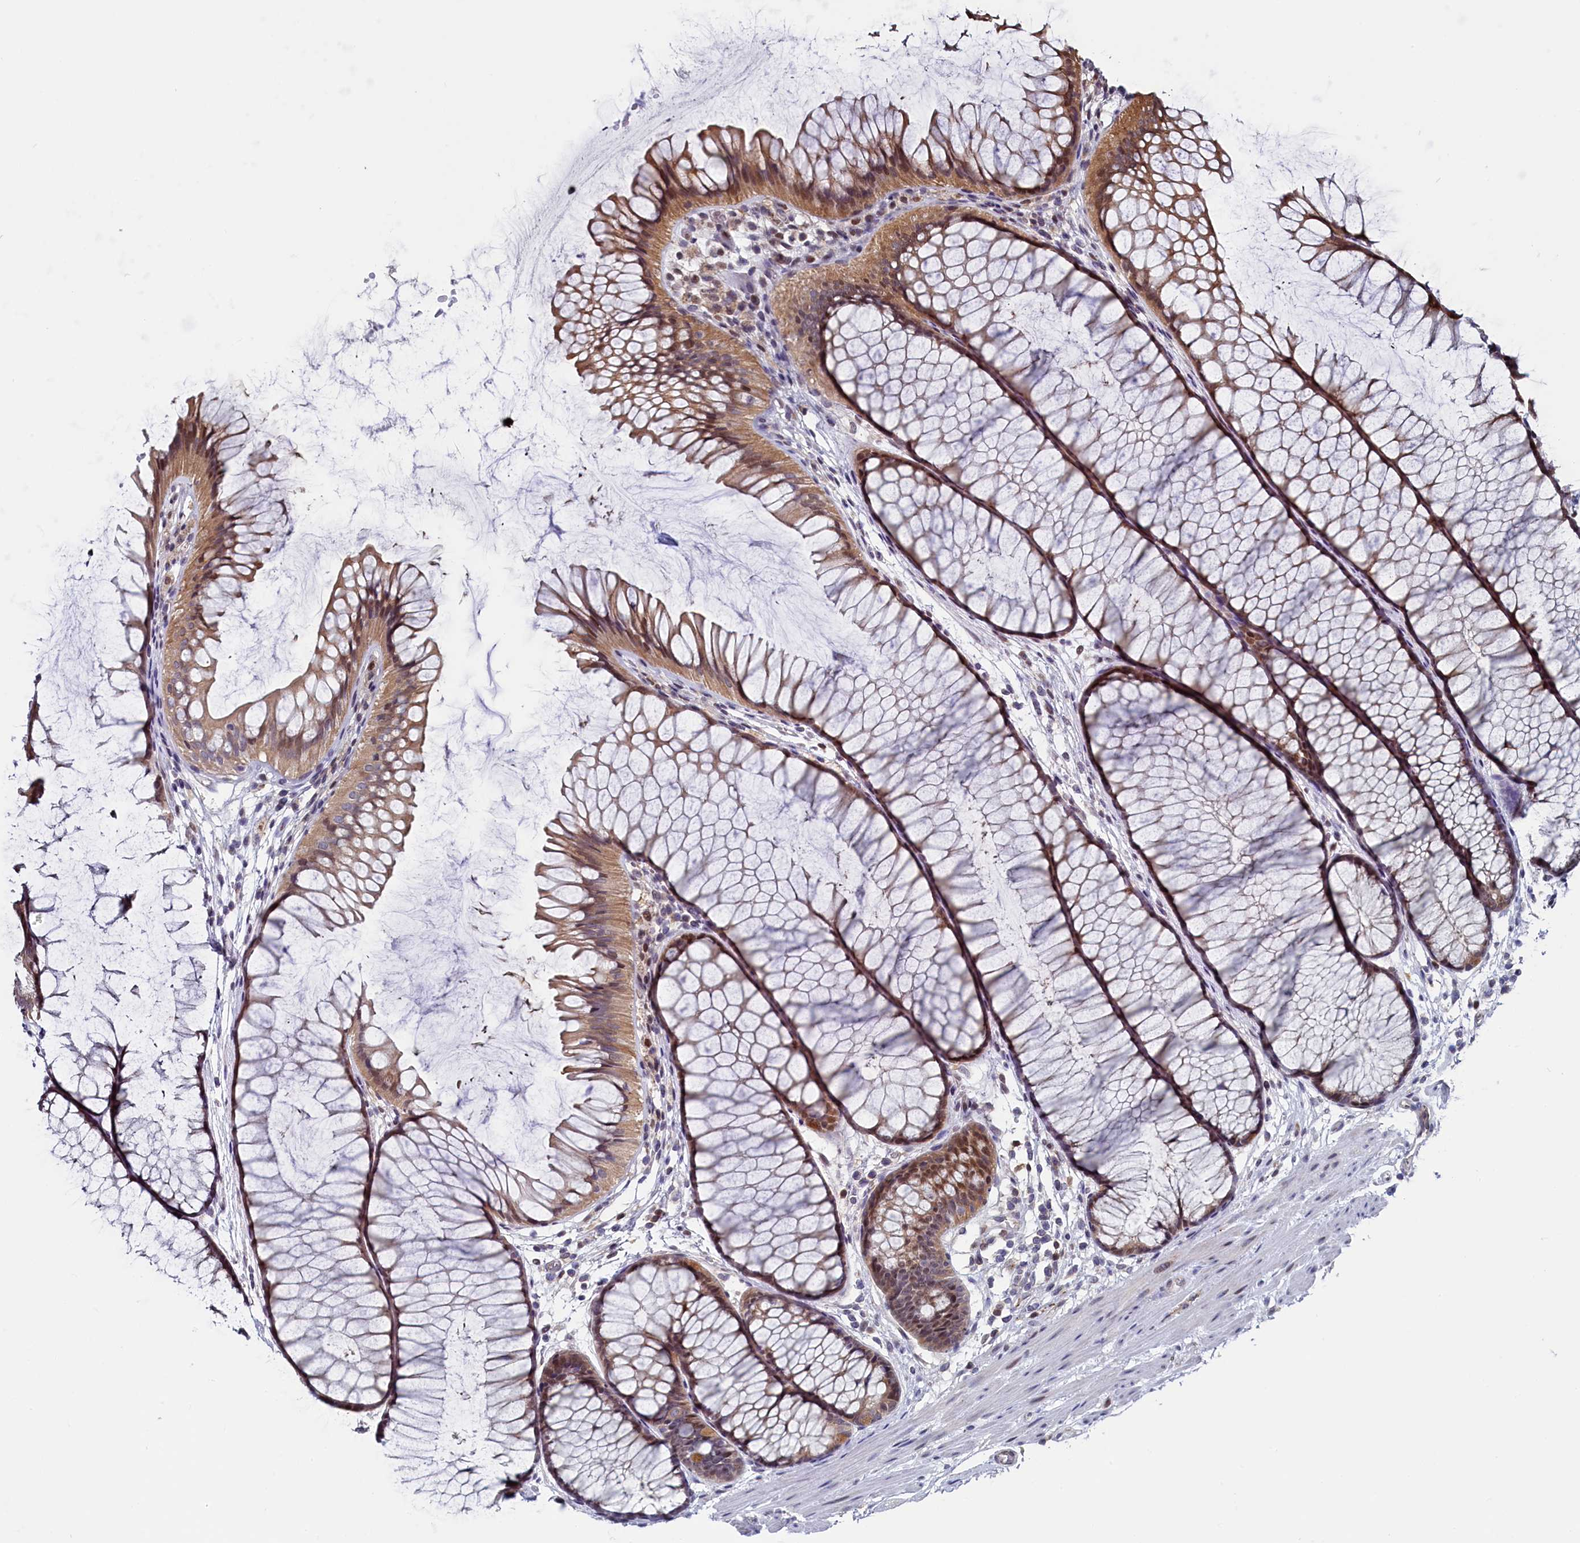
{"staining": {"intensity": "negative", "quantity": "none", "location": "none"}, "tissue": "colon", "cell_type": "Endothelial cells", "image_type": "normal", "snomed": [{"axis": "morphology", "description": "Normal tissue, NOS"}, {"axis": "topography", "description": "Colon"}], "caption": "Immunohistochemical staining of normal human colon exhibits no significant staining in endothelial cells.", "gene": "CIAPIN1", "patient": {"sex": "female", "age": 82}}